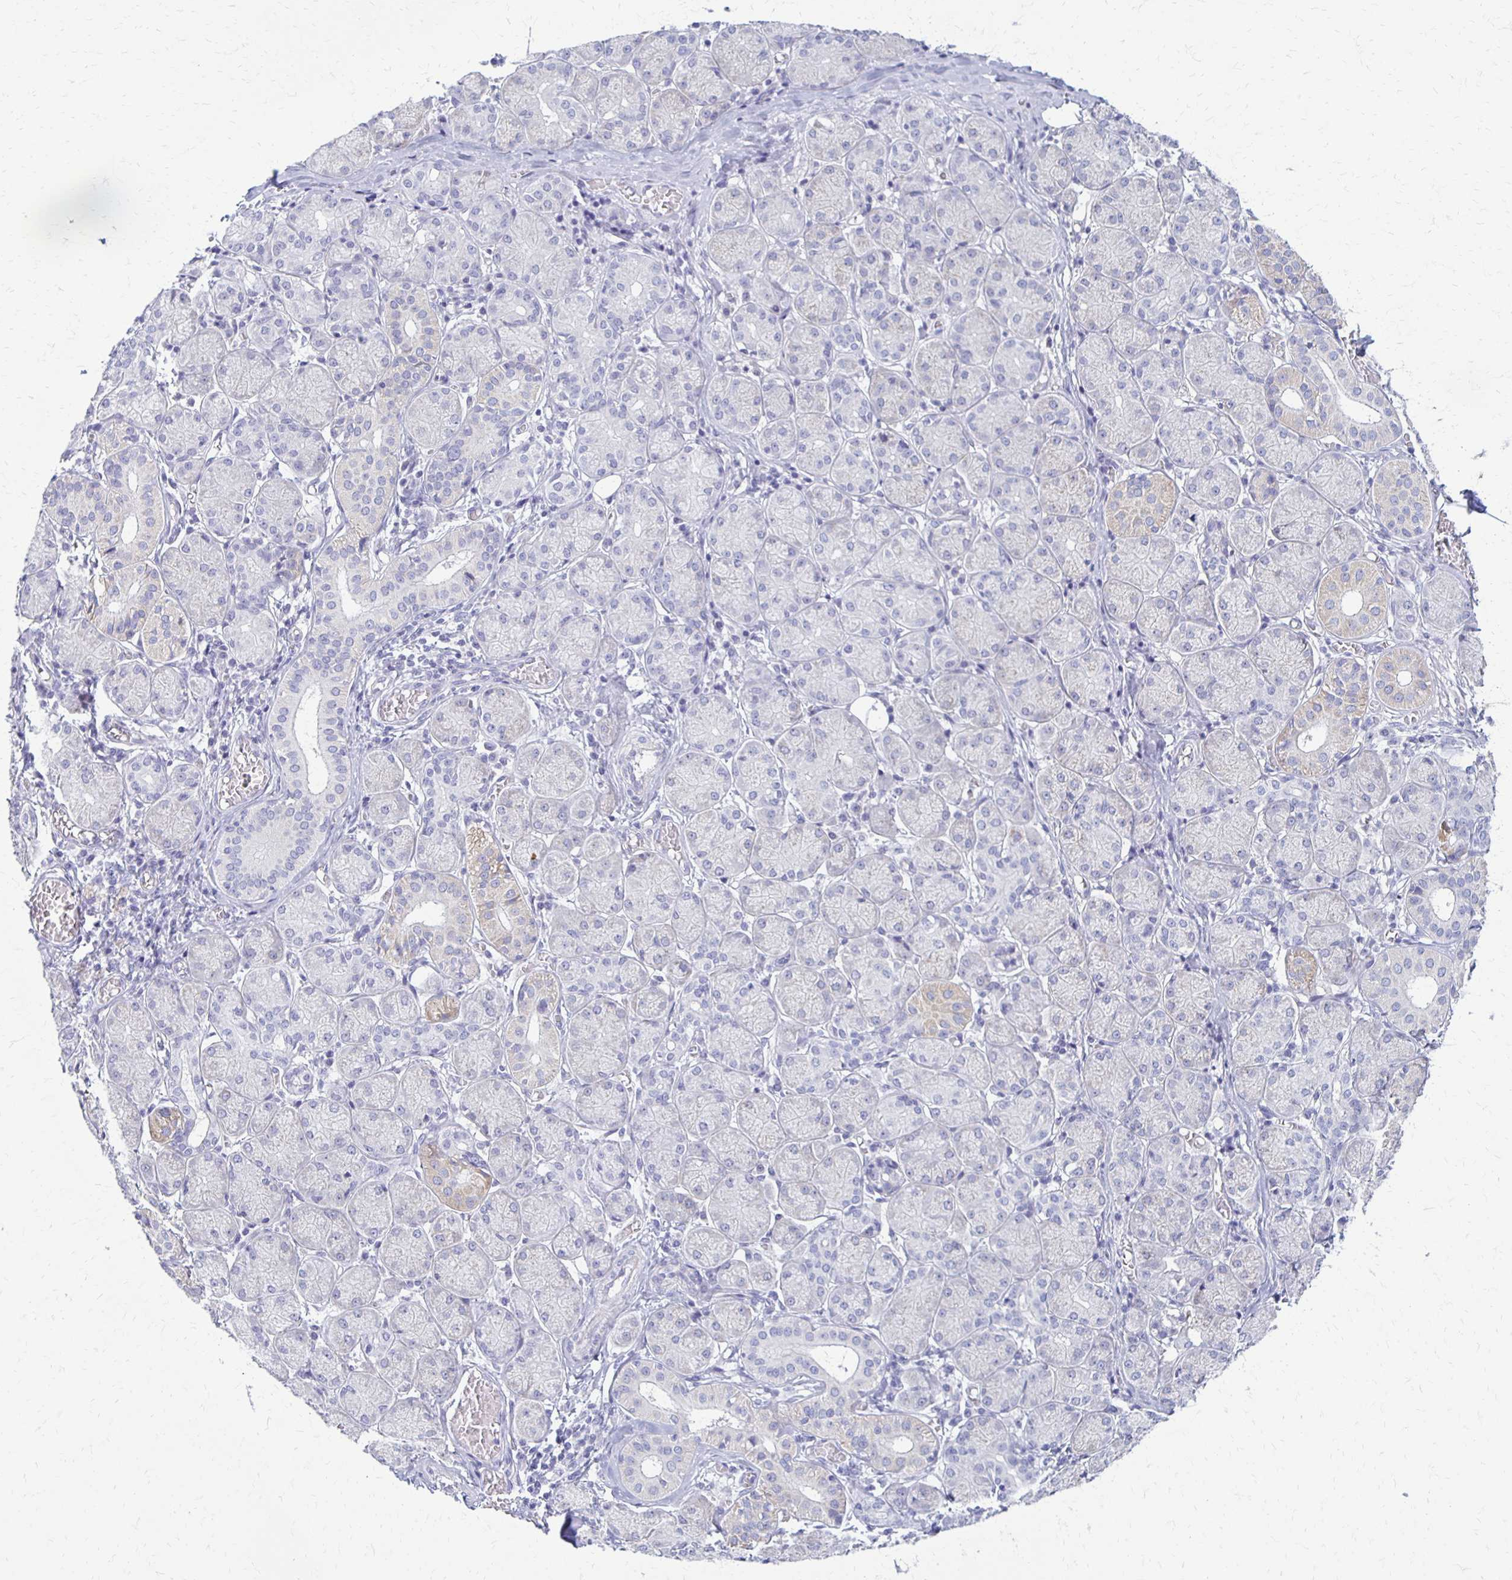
{"staining": {"intensity": "weak", "quantity": "<25%", "location": "cytoplasmic/membranous"}, "tissue": "salivary gland", "cell_type": "Glandular cells", "image_type": "normal", "snomed": [{"axis": "morphology", "description": "Normal tissue, NOS"}, {"axis": "topography", "description": "Salivary gland"}], "caption": "Protein analysis of benign salivary gland displays no significant staining in glandular cells.", "gene": "RHOC", "patient": {"sex": "female", "age": 24}}